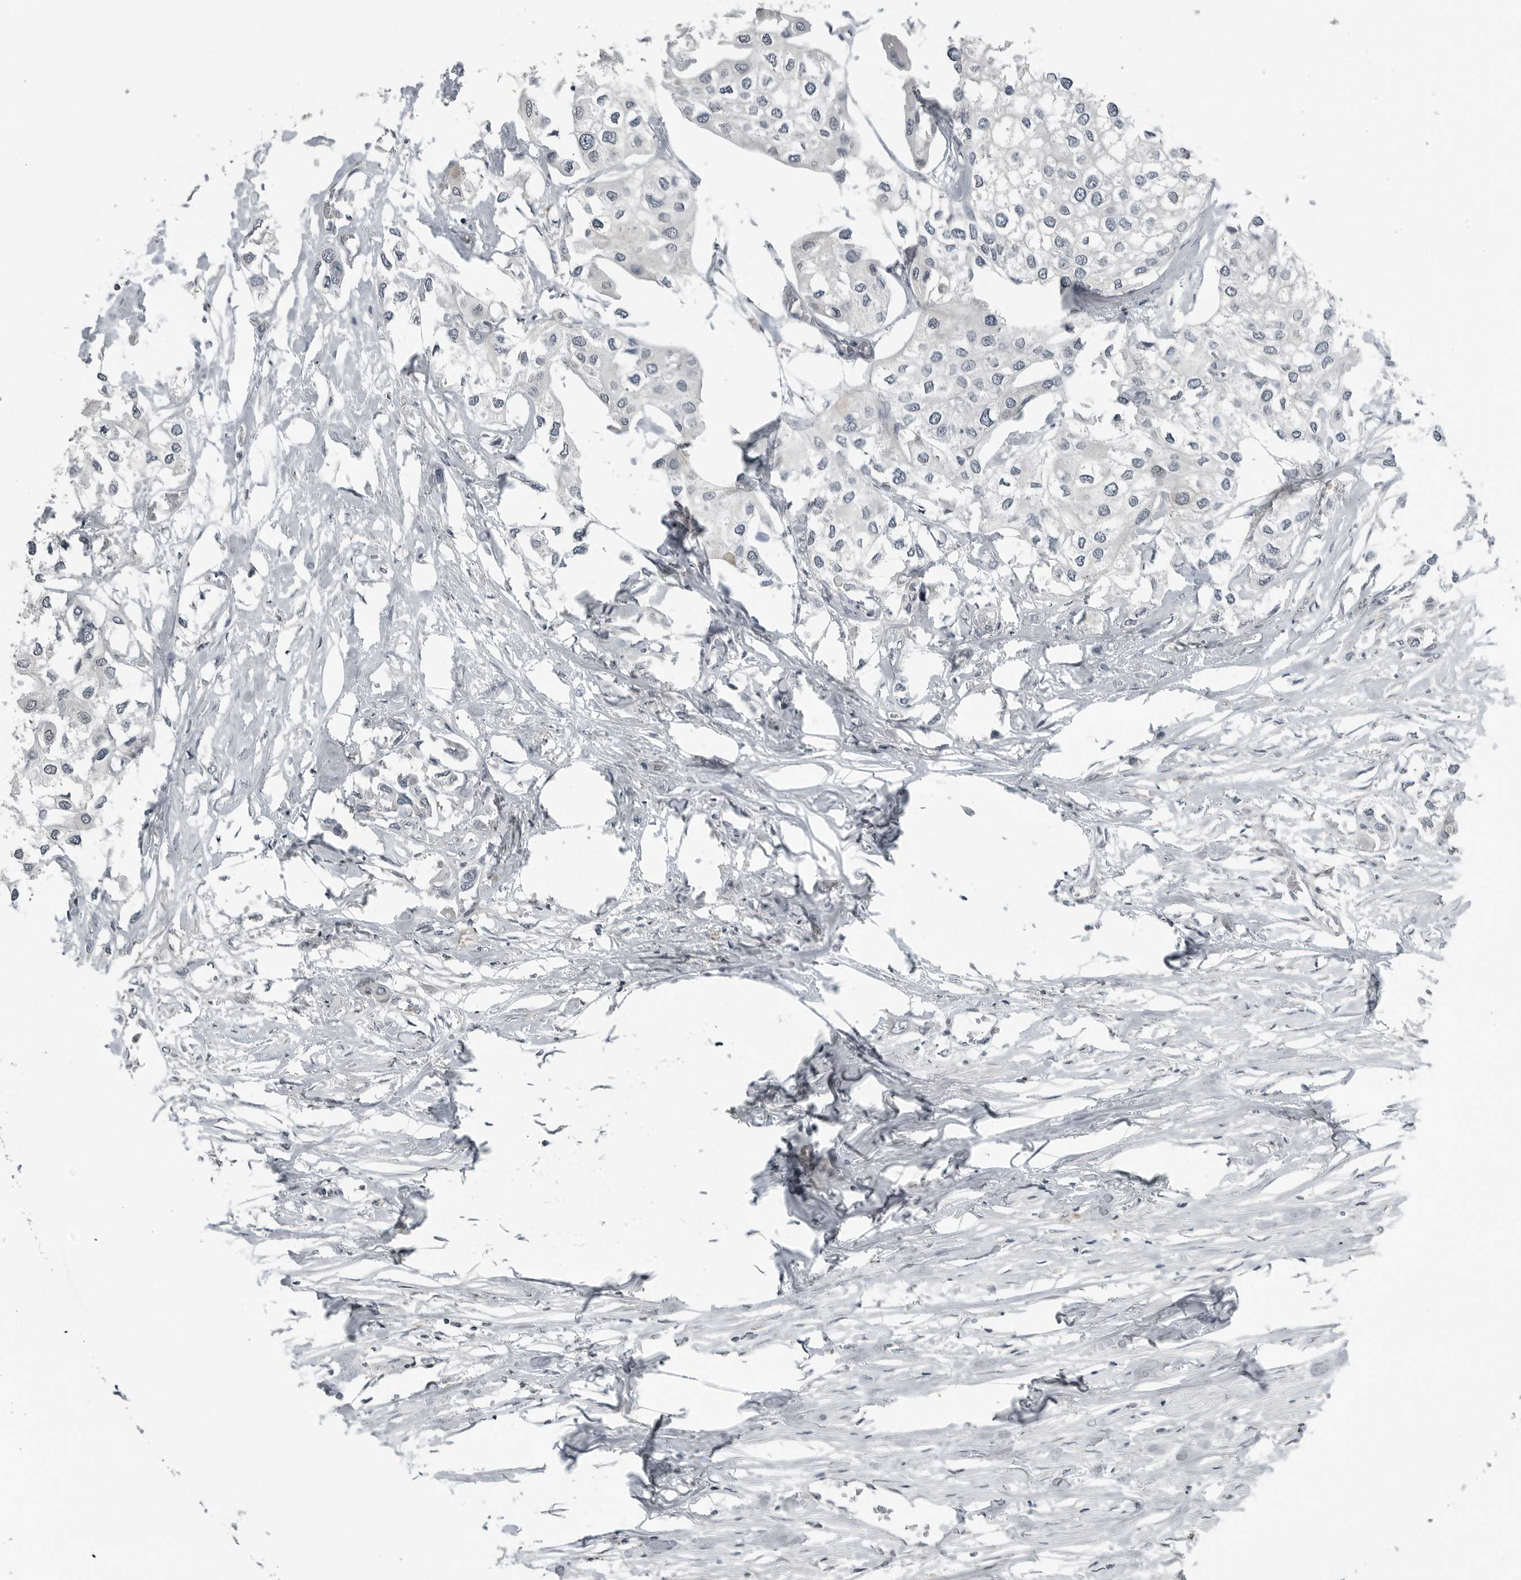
{"staining": {"intensity": "negative", "quantity": "none", "location": "none"}, "tissue": "urothelial cancer", "cell_type": "Tumor cells", "image_type": "cancer", "snomed": [{"axis": "morphology", "description": "Urothelial carcinoma, High grade"}, {"axis": "topography", "description": "Urinary bladder"}], "caption": "Histopathology image shows no significant protein positivity in tumor cells of high-grade urothelial carcinoma.", "gene": "KYAT1", "patient": {"sex": "male", "age": 64}}